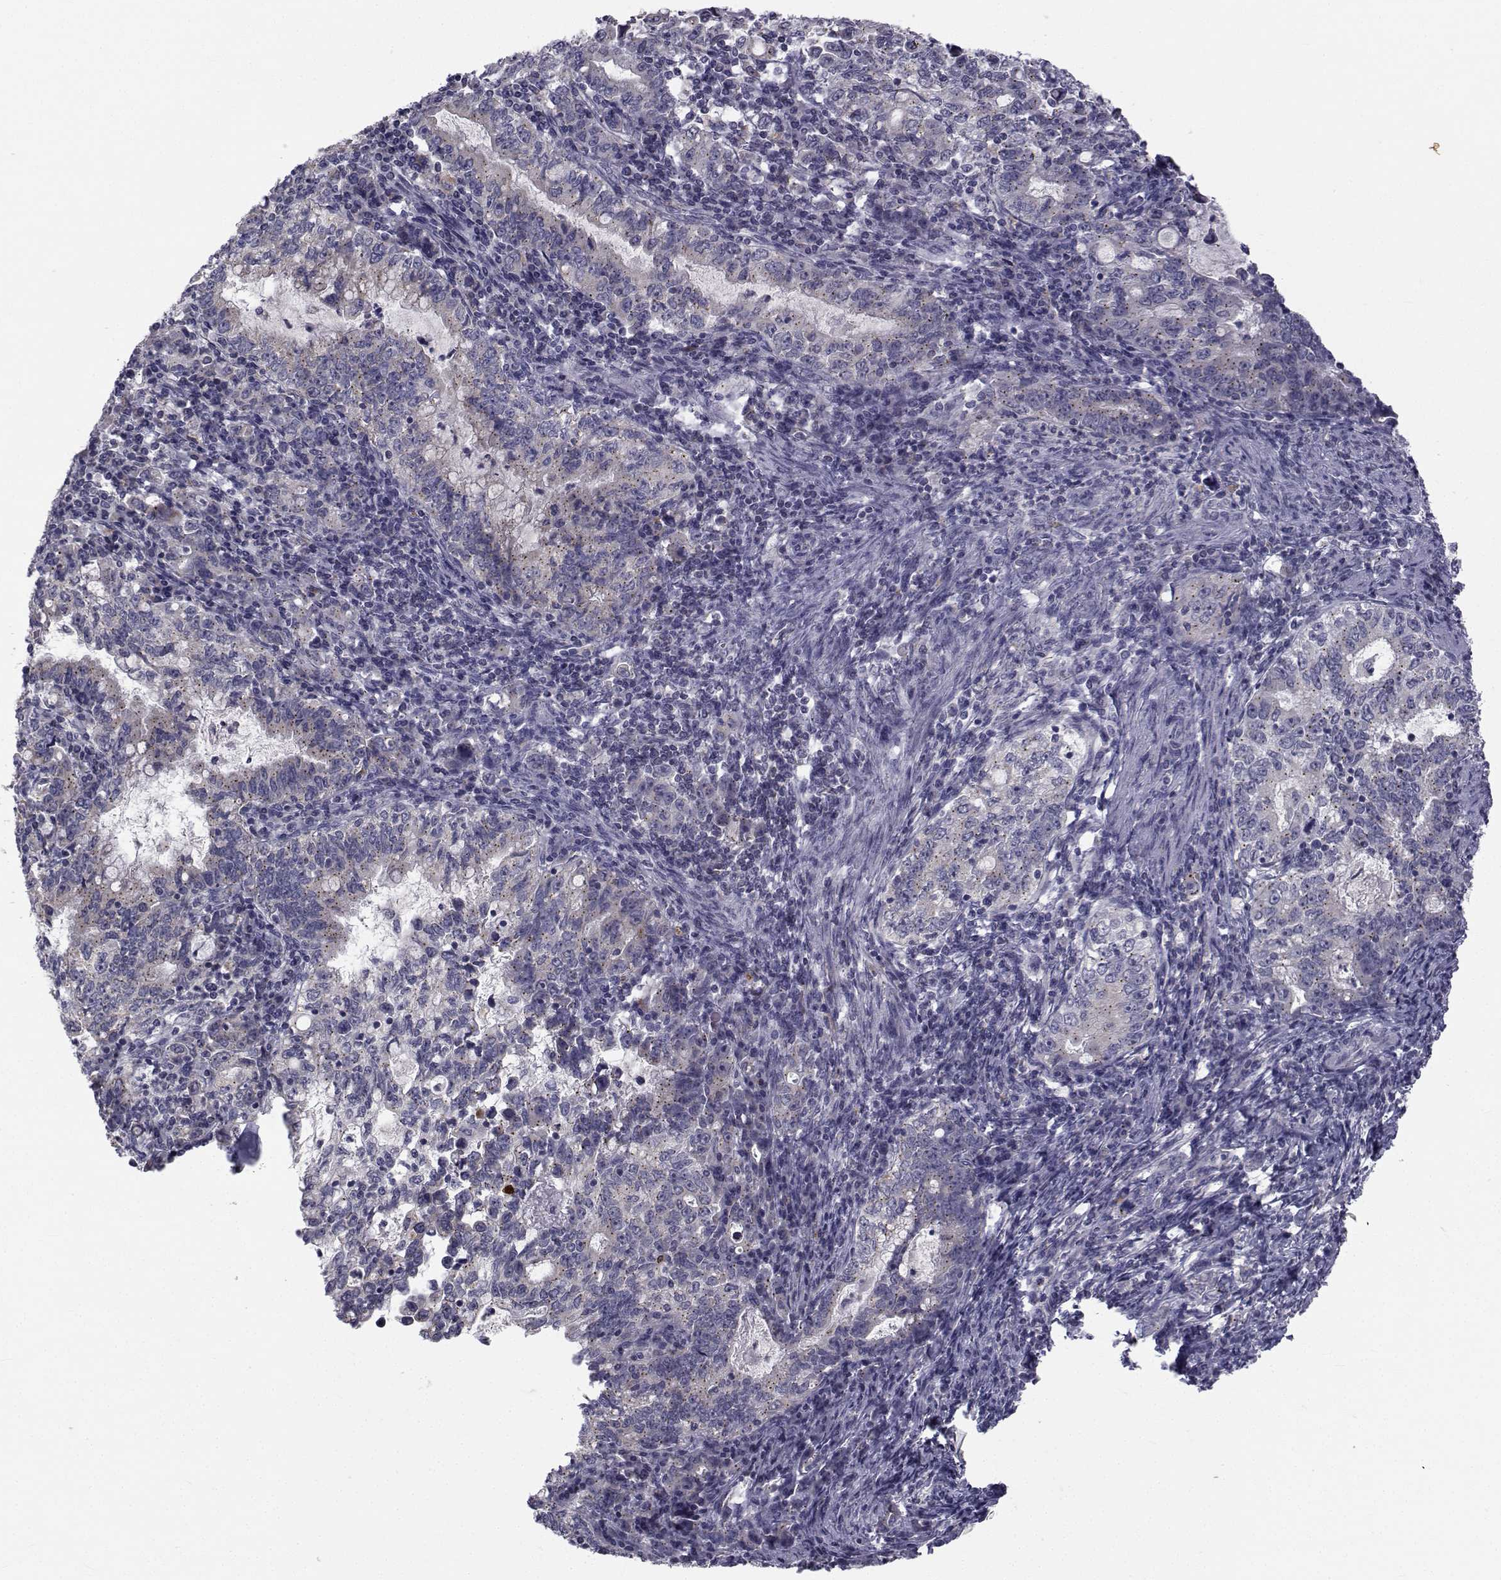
{"staining": {"intensity": "negative", "quantity": "none", "location": "none"}, "tissue": "stomach cancer", "cell_type": "Tumor cells", "image_type": "cancer", "snomed": [{"axis": "morphology", "description": "Adenocarcinoma, NOS"}, {"axis": "topography", "description": "Stomach, lower"}], "caption": "Tumor cells are negative for protein expression in human stomach cancer.", "gene": "ANGPT1", "patient": {"sex": "female", "age": 72}}